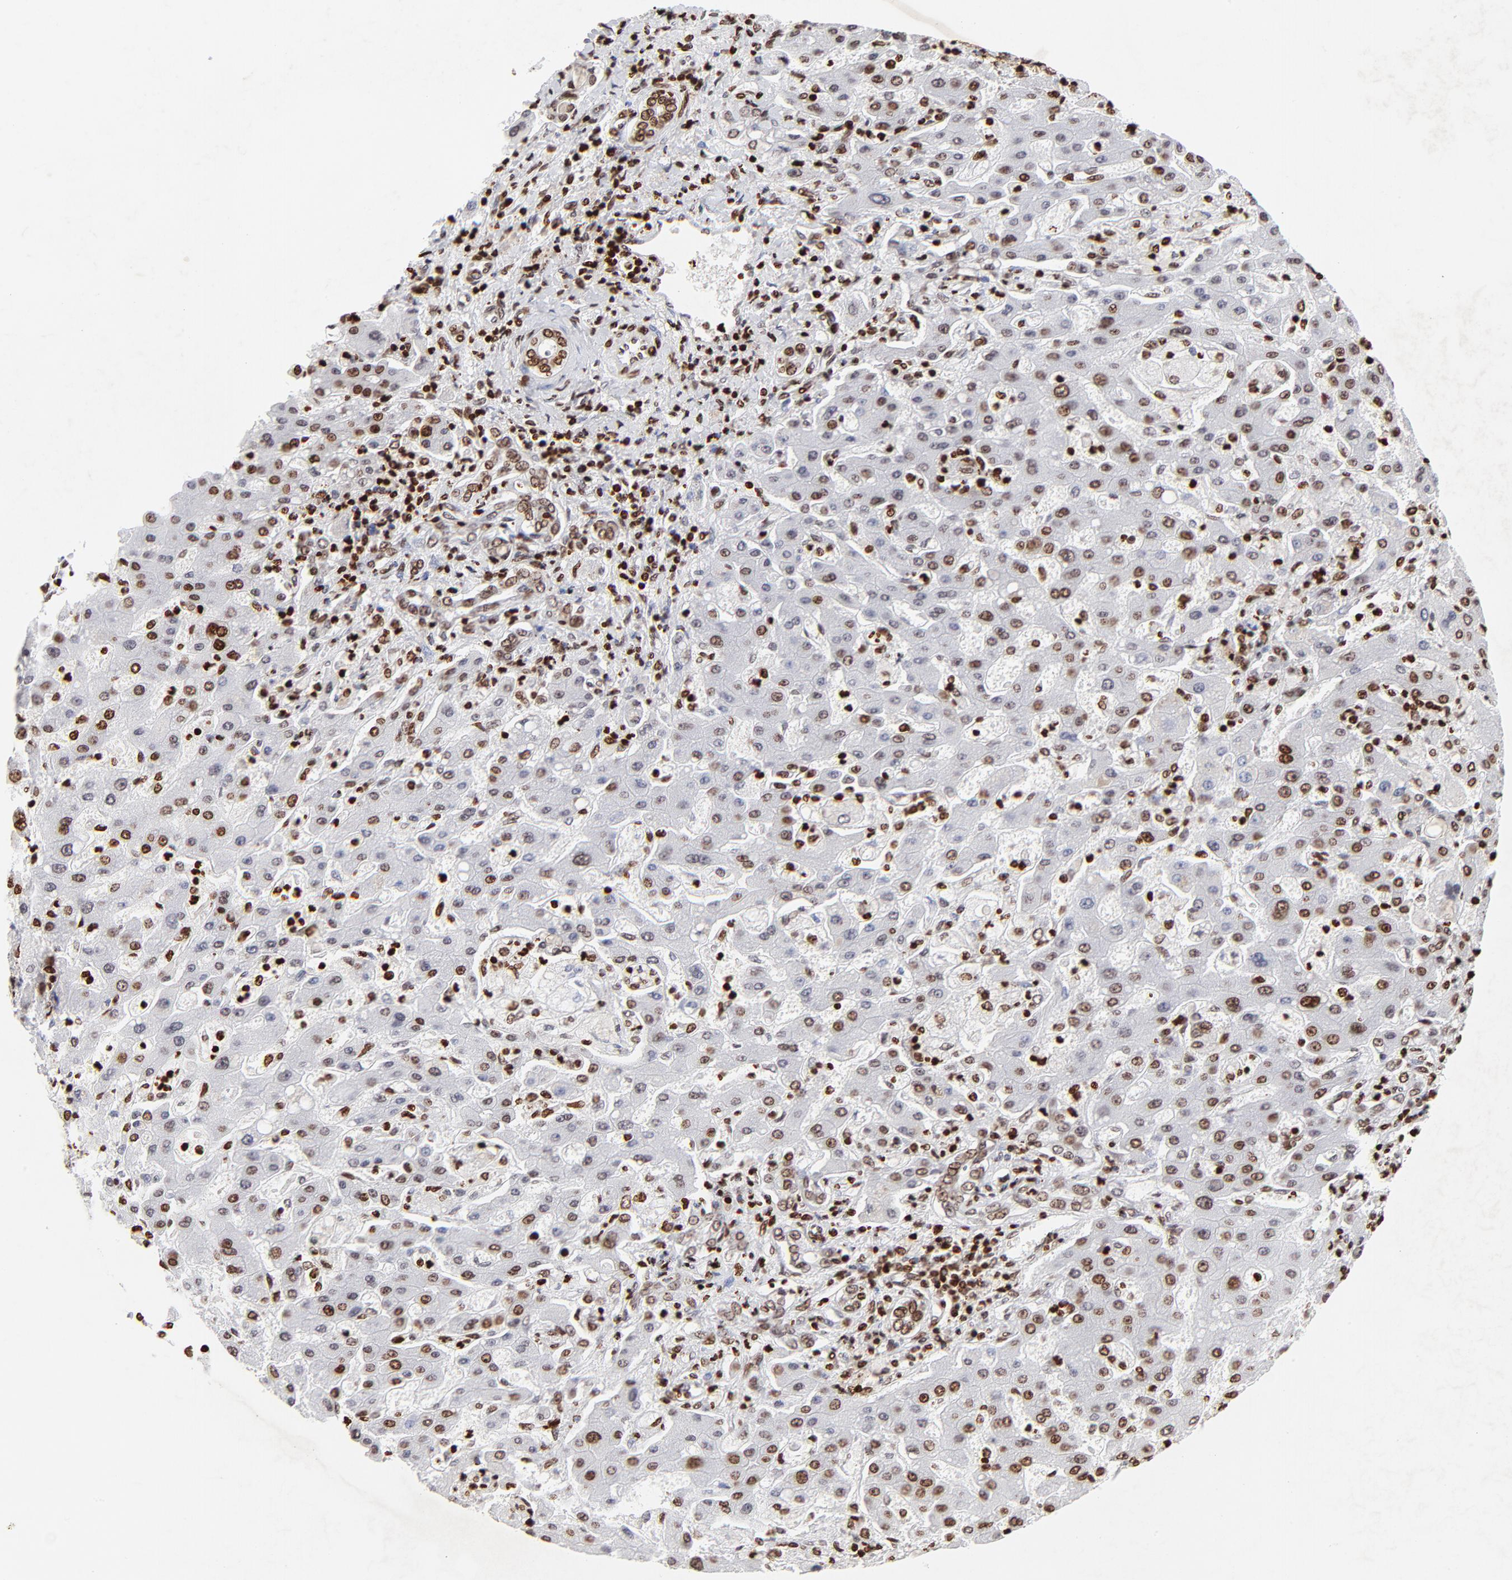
{"staining": {"intensity": "weak", "quantity": "<25%", "location": "nuclear"}, "tissue": "liver cancer", "cell_type": "Tumor cells", "image_type": "cancer", "snomed": [{"axis": "morphology", "description": "Cholangiocarcinoma"}, {"axis": "topography", "description": "Liver"}], "caption": "DAB (3,3'-diaminobenzidine) immunohistochemical staining of liver cancer shows no significant expression in tumor cells.", "gene": "FBH1", "patient": {"sex": "male", "age": 50}}